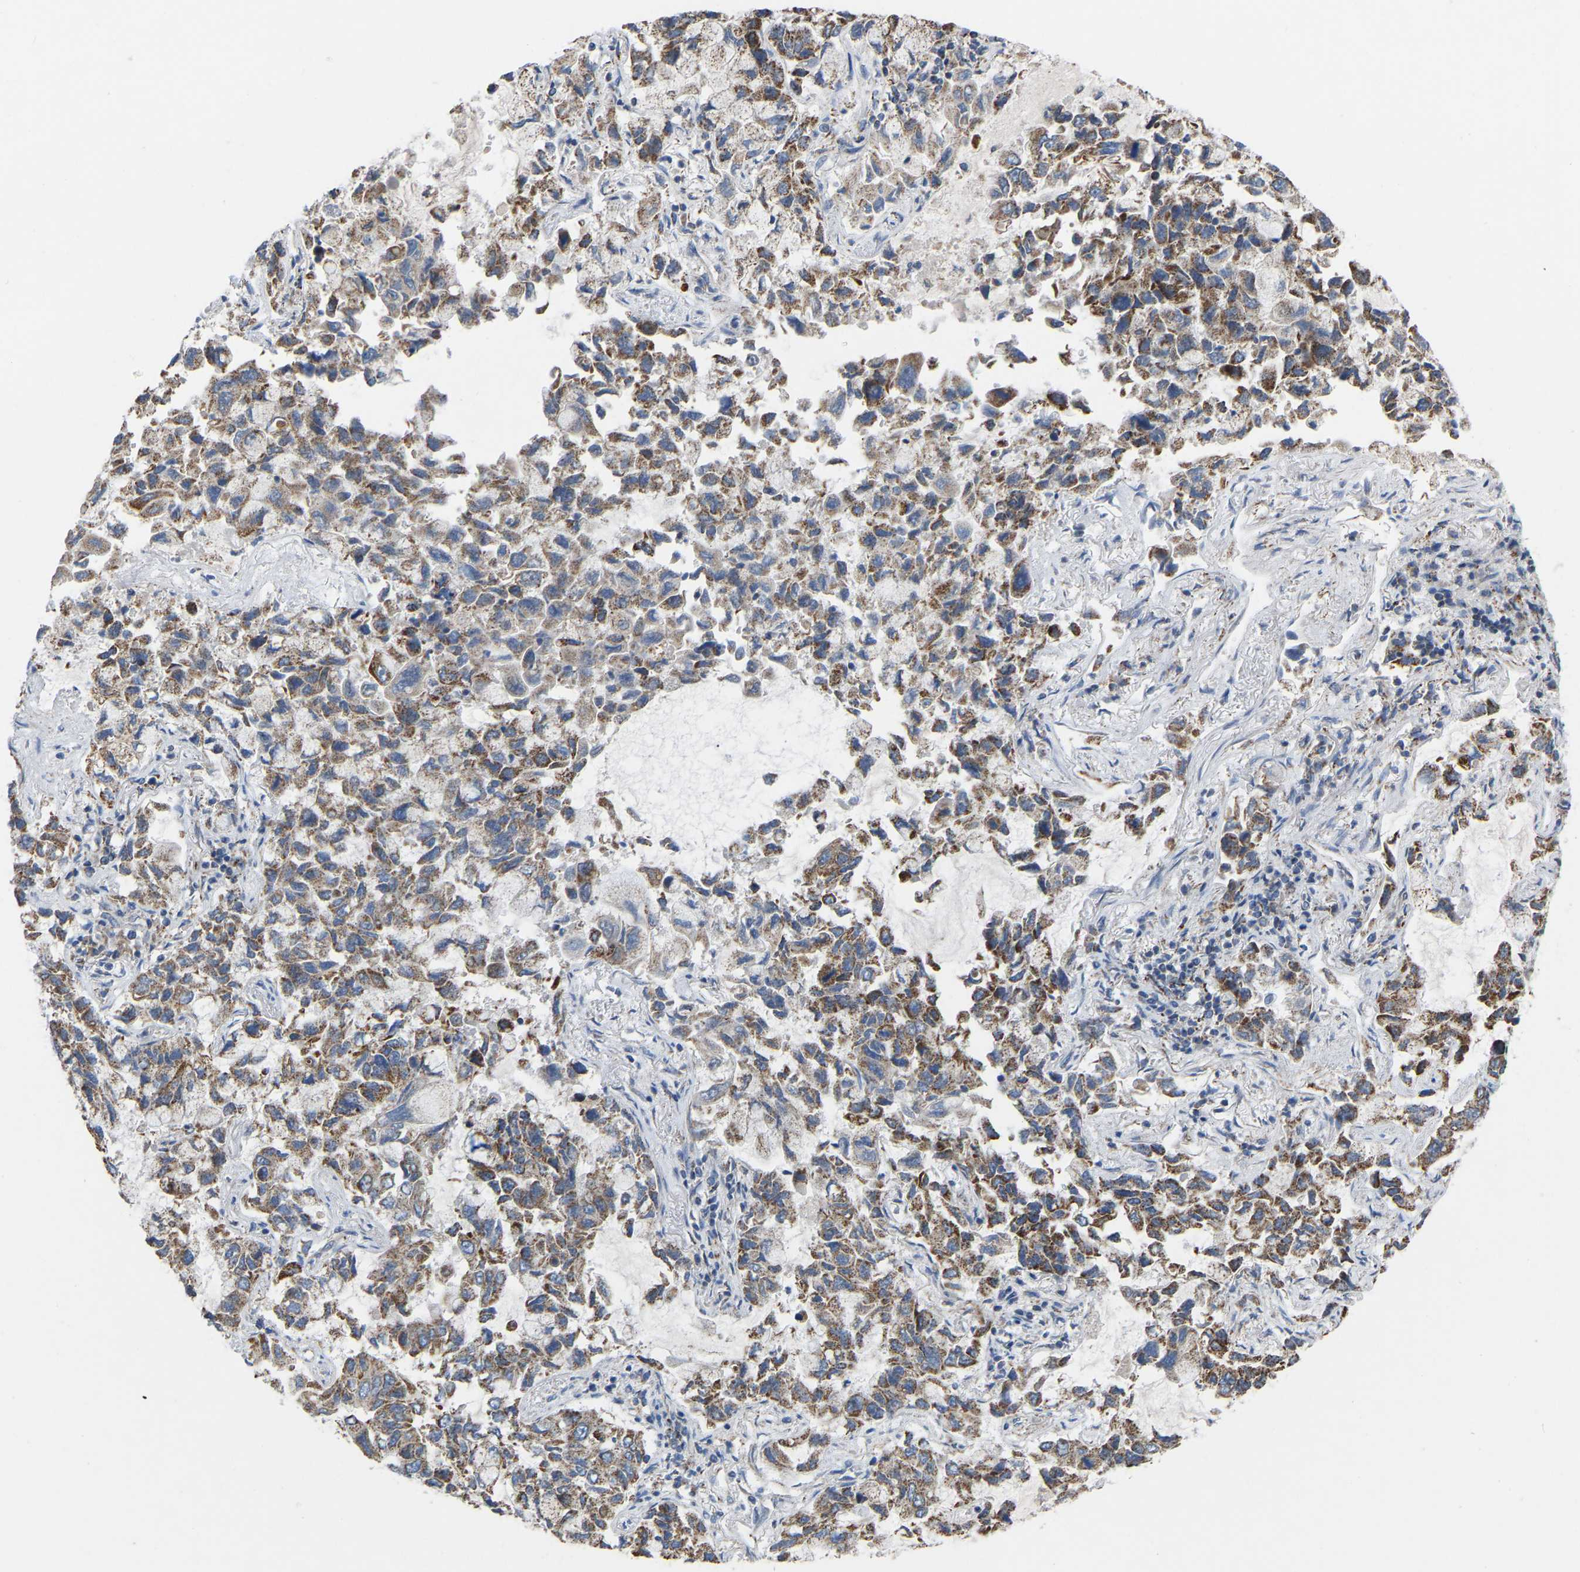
{"staining": {"intensity": "moderate", "quantity": ">75%", "location": "cytoplasmic/membranous"}, "tissue": "lung cancer", "cell_type": "Tumor cells", "image_type": "cancer", "snomed": [{"axis": "morphology", "description": "Adenocarcinoma, NOS"}, {"axis": "topography", "description": "Lung"}], "caption": "Adenocarcinoma (lung) stained with a protein marker demonstrates moderate staining in tumor cells.", "gene": "BCL10", "patient": {"sex": "male", "age": 64}}